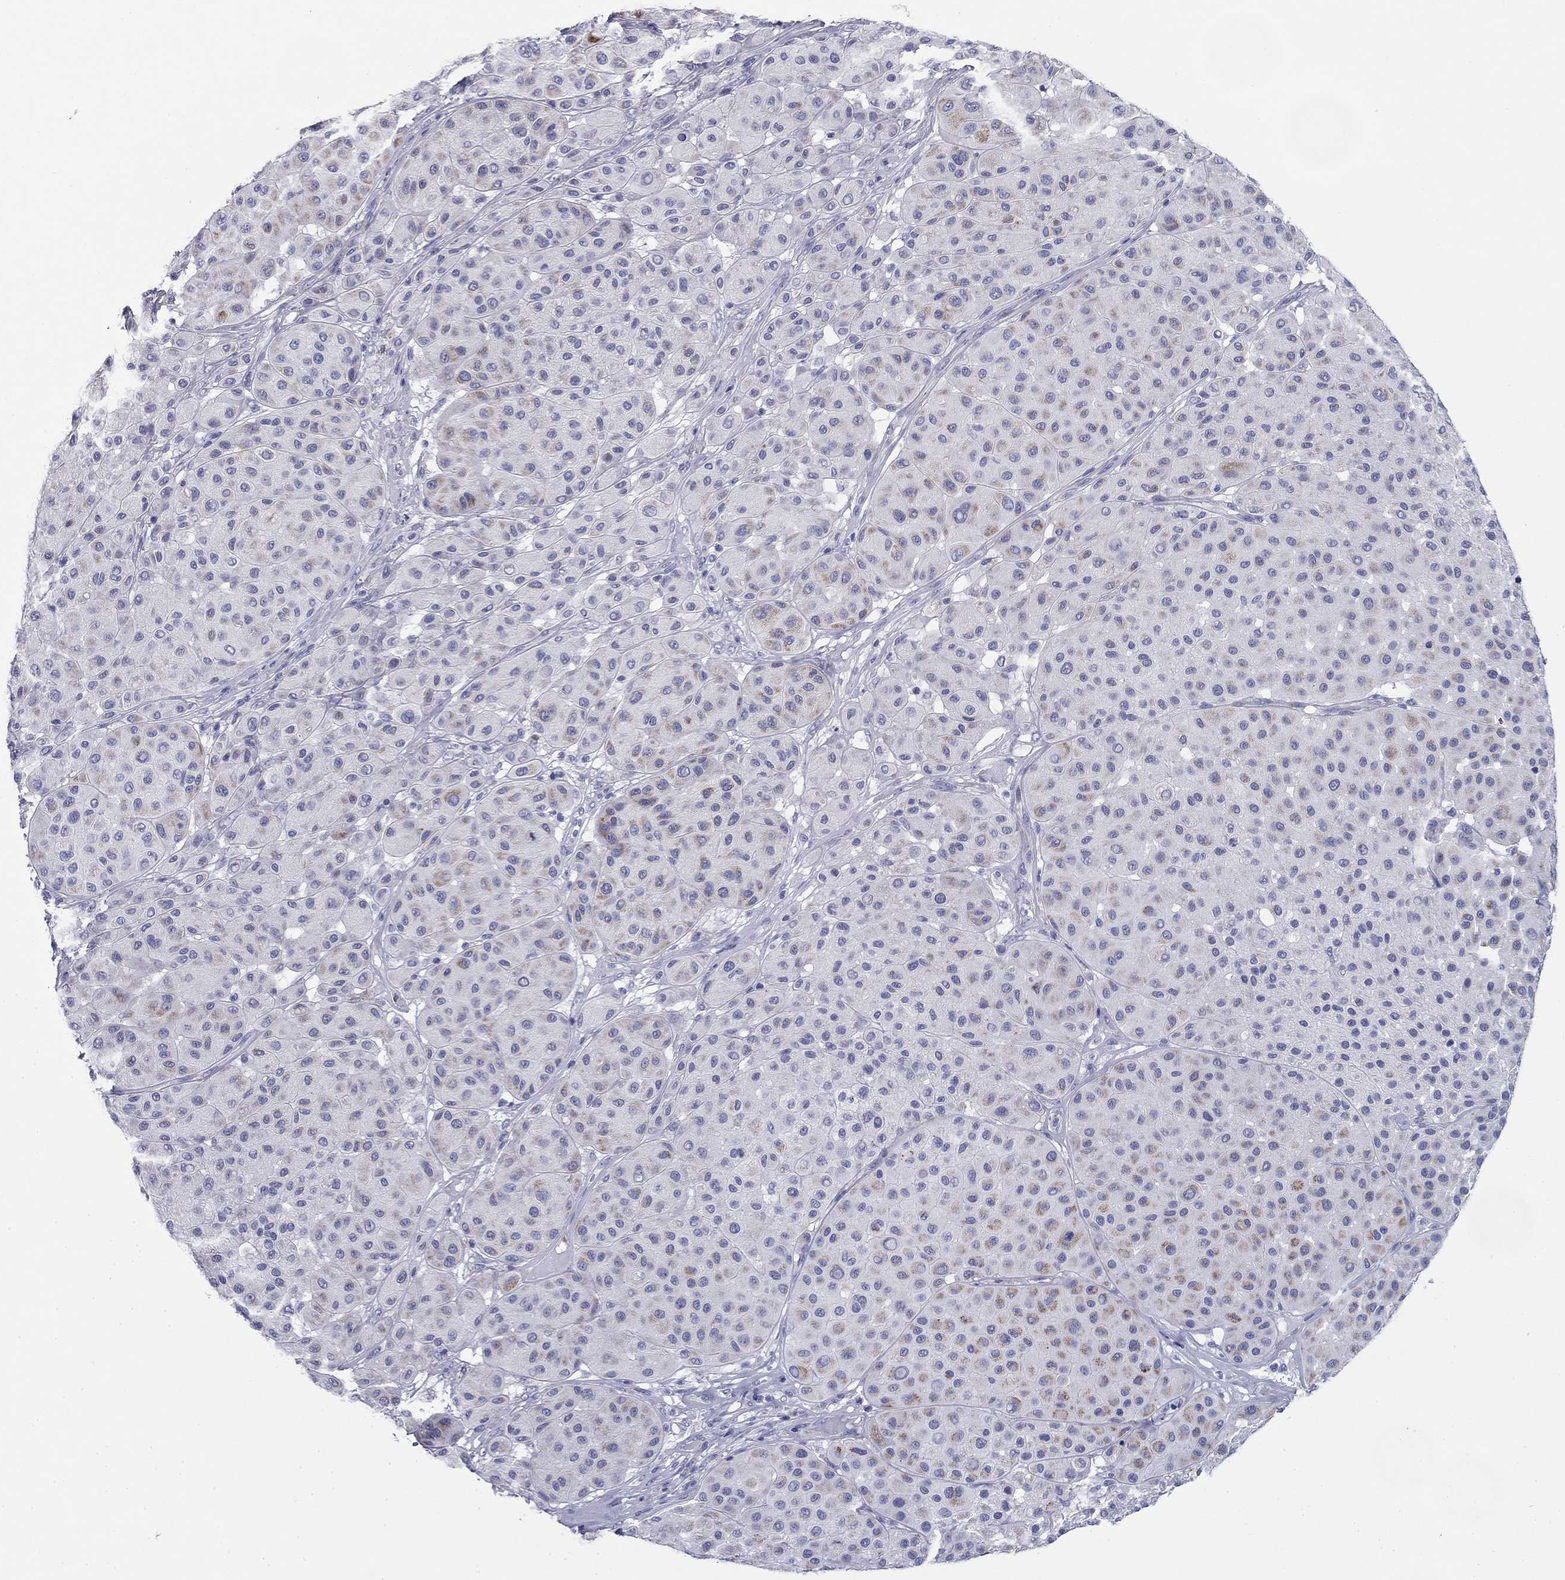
{"staining": {"intensity": "weak", "quantity": "<25%", "location": "cytoplasmic/membranous"}, "tissue": "melanoma", "cell_type": "Tumor cells", "image_type": "cancer", "snomed": [{"axis": "morphology", "description": "Malignant melanoma, Metastatic site"}, {"axis": "topography", "description": "Smooth muscle"}], "caption": "High power microscopy micrograph of an IHC image of melanoma, revealing no significant positivity in tumor cells.", "gene": "ZP2", "patient": {"sex": "male", "age": 41}}